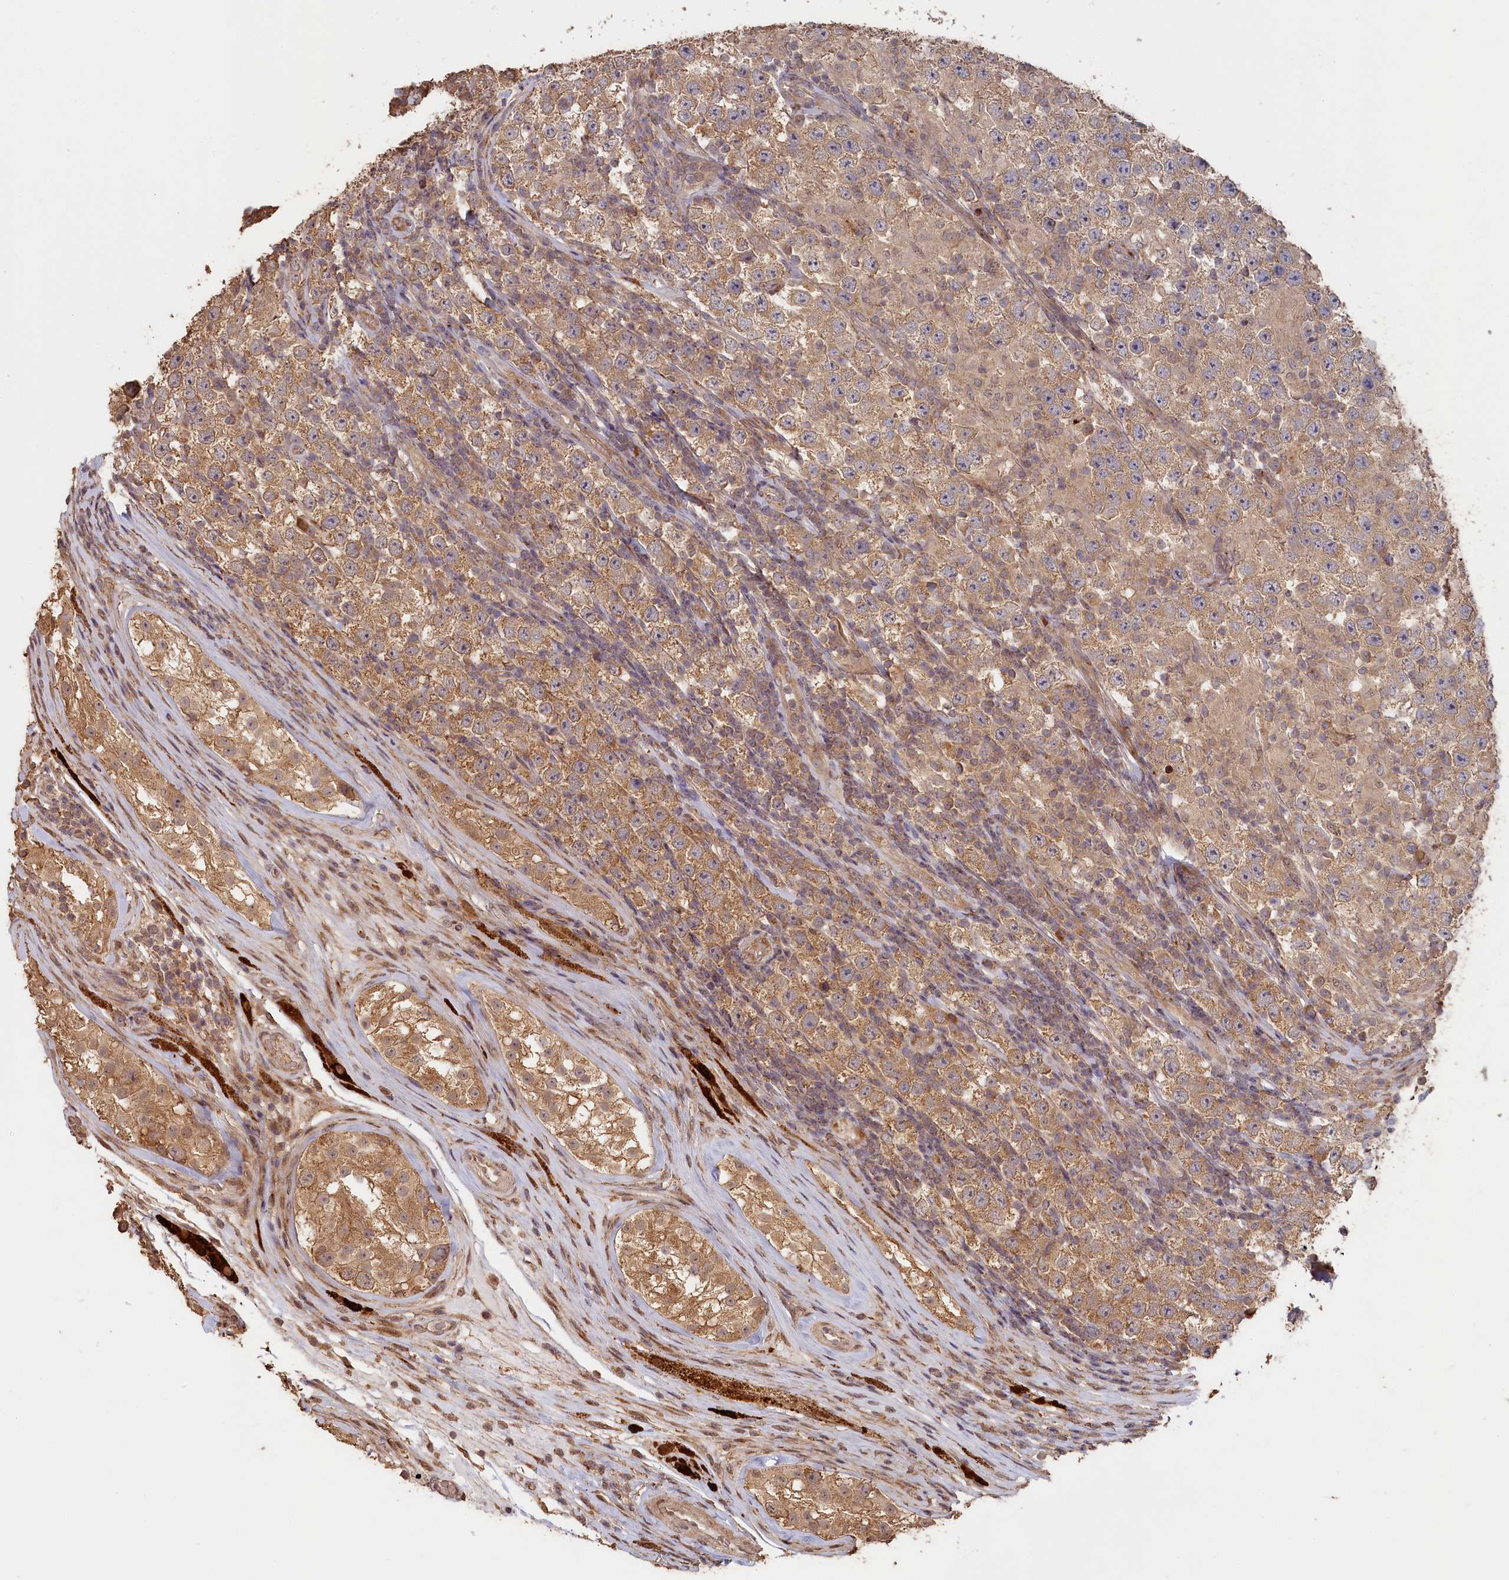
{"staining": {"intensity": "moderate", "quantity": ">75%", "location": "cytoplasmic/membranous"}, "tissue": "testis cancer", "cell_type": "Tumor cells", "image_type": "cancer", "snomed": [{"axis": "morphology", "description": "Normal tissue, NOS"}, {"axis": "morphology", "description": "Urothelial carcinoma, High grade"}, {"axis": "morphology", "description": "Seminoma, NOS"}, {"axis": "morphology", "description": "Carcinoma, Embryonal, NOS"}, {"axis": "topography", "description": "Urinary bladder"}, {"axis": "topography", "description": "Testis"}], "caption": "DAB (3,3'-diaminobenzidine) immunohistochemical staining of high-grade urothelial carcinoma (testis) displays moderate cytoplasmic/membranous protein staining in about >75% of tumor cells.", "gene": "STX16", "patient": {"sex": "male", "age": 41}}